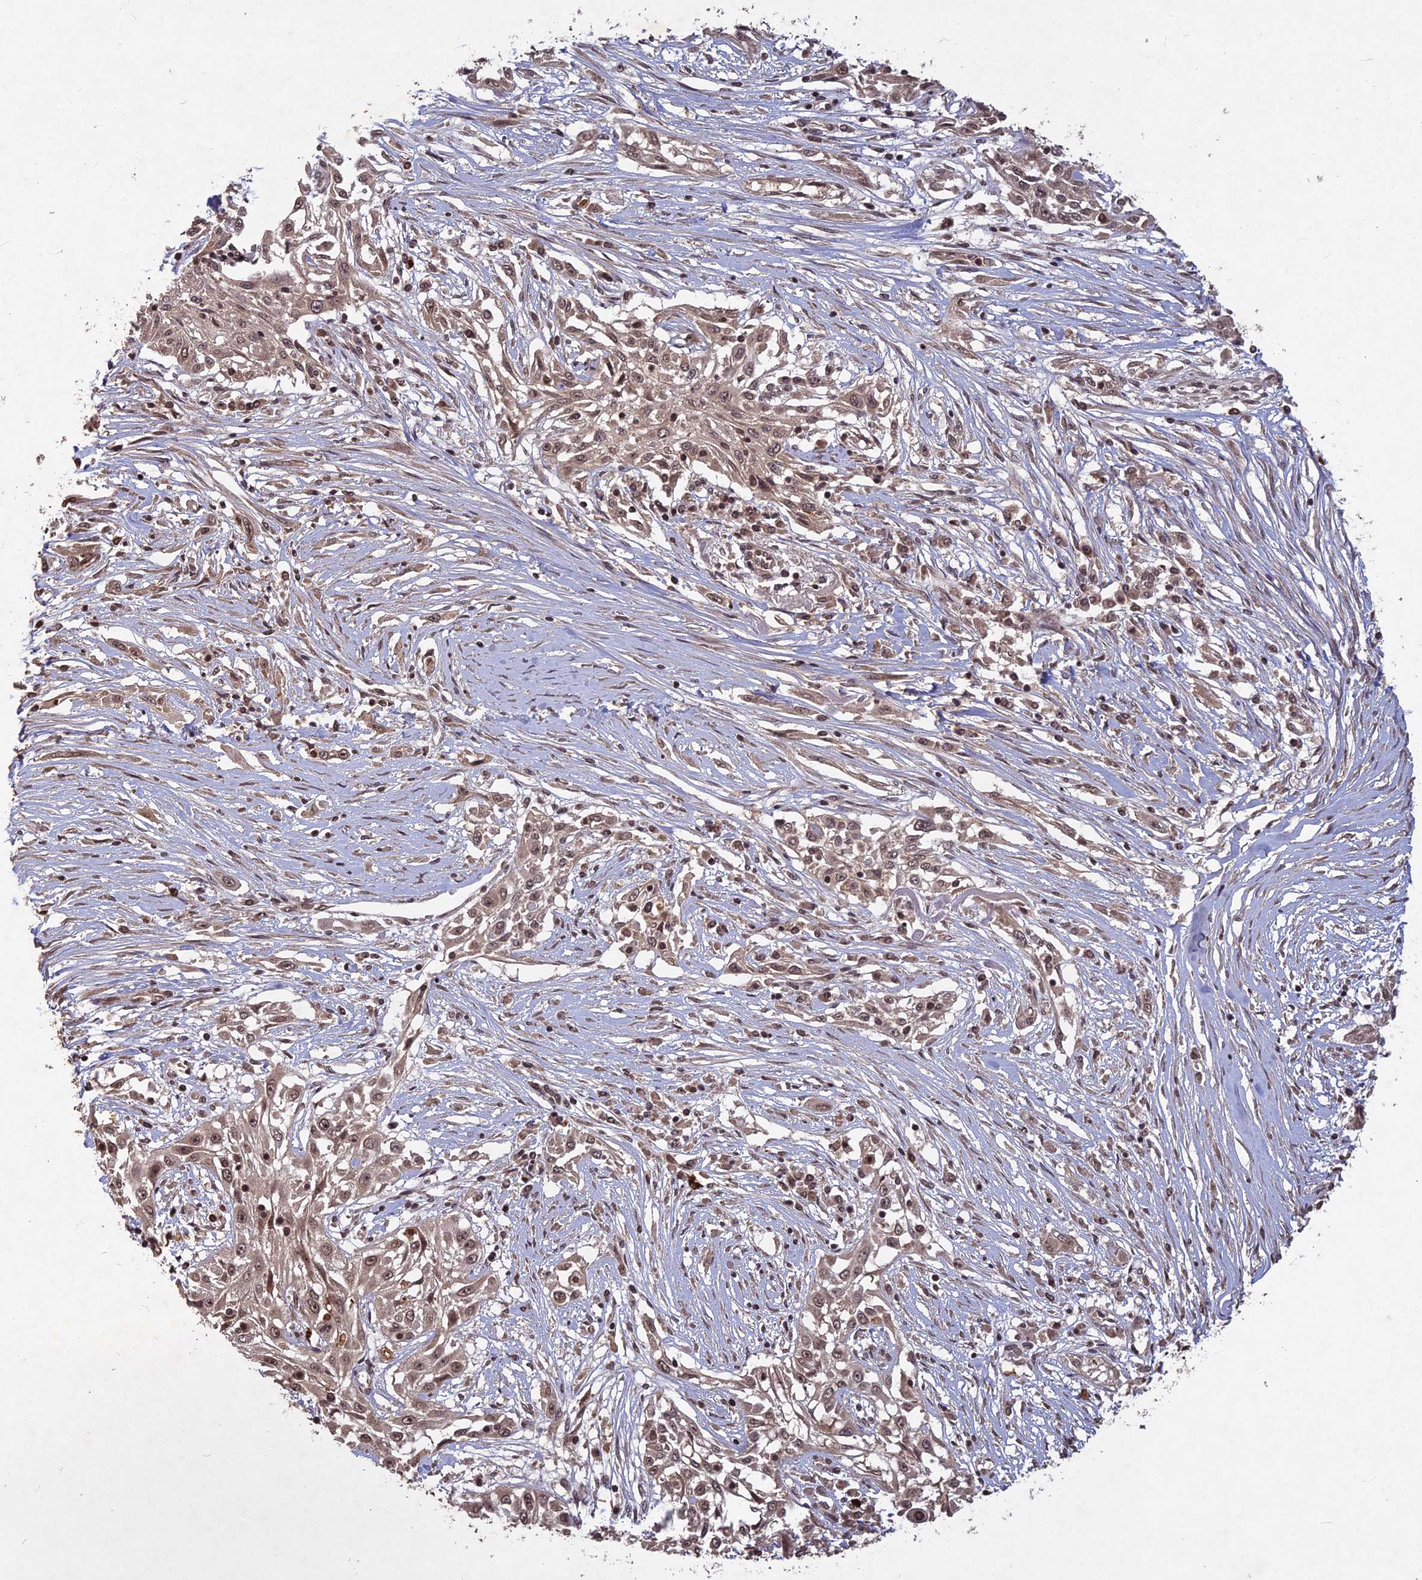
{"staining": {"intensity": "weak", "quantity": ">75%", "location": "nuclear"}, "tissue": "skin cancer", "cell_type": "Tumor cells", "image_type": "cancer", "snomed": [{"axis": "morphology", "description": "Squamous cell carcinoma, NOS"}, {"axis": "morphology", "description": "Squamous cell carcinoma, metastatic, NOS"}, {"axis": "topography", "description": "Skin"}, {"axis": "topography", "description": "Lymph node"}], "caption": "Immunohistochemistry (IHC) photomicrograph of human skin metastatic squamous cell carcinoma stained for a protein (brown), which exhibits low levels of weak nuclear staining in about >75% of tumor cells.", "gene": "SRMS", "patient": {"sex": "male", "age": 75}}